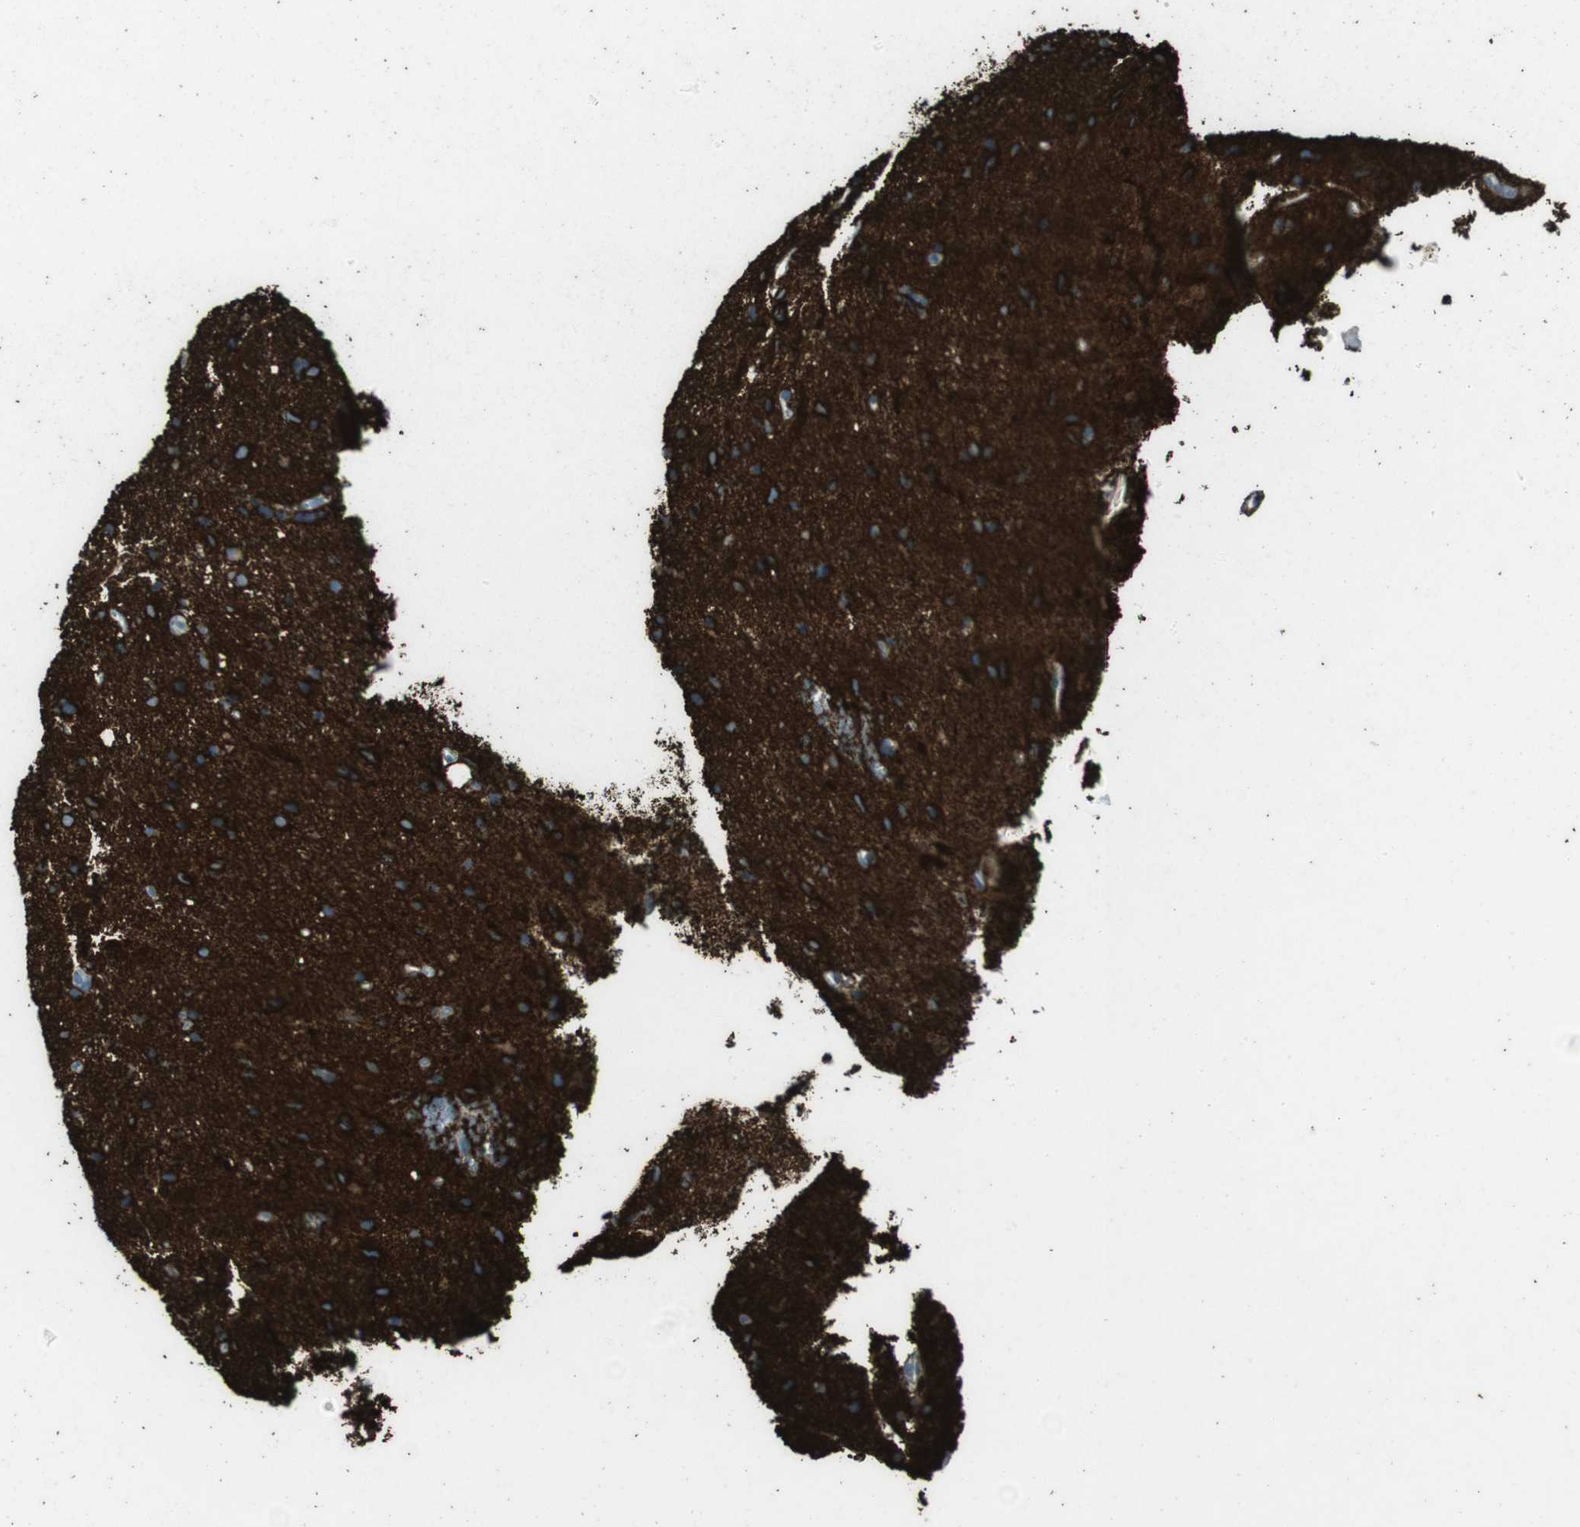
{"staining": {"intensity": "strong", "quantity": ">75%", "location": "cytoplasmic/membranous"}, "tissue": "glioma", "cell_type": "Tumor cells", "image_type": "cancer", "snomed": [{"axis": "morphology", "description": "Glioma, malignant, Low grade"}, {"axis": "topography", "description": "Brain"}], "caption": "Strong cytoplasmic/membranous positivity is appreciated in approximately >75% of tumor cells in glioma.", "gene": "TUBB2A", "patient": {"sex": "male", "age": 77}}